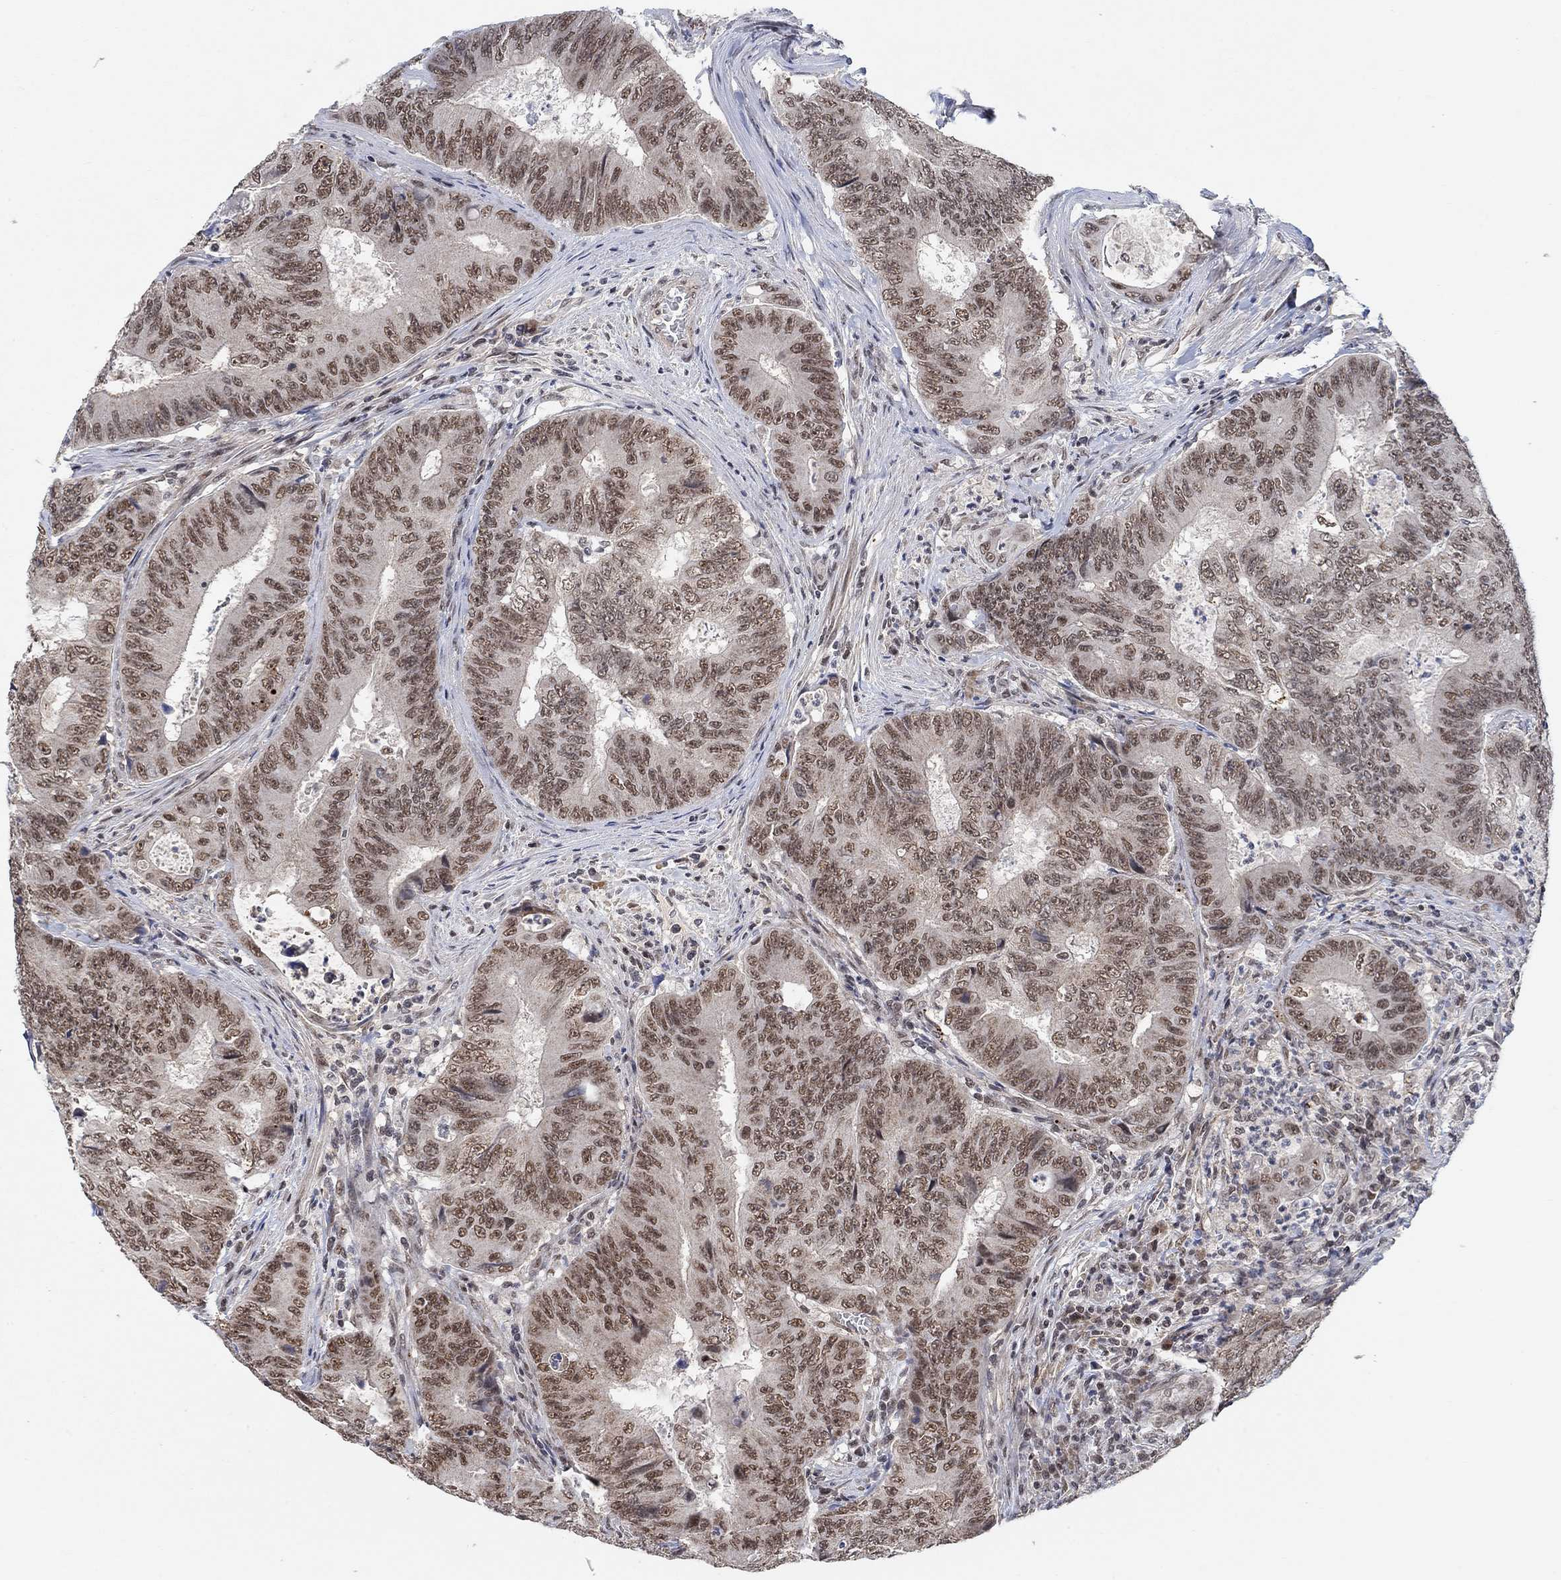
{"staining": {"intensity": "moderate", "quantity": ">75%", "location": "nuclear"}, "tissue": "colorectal cancer", "cell_type": "Tumor cells", "image_type": "cancer", "snomed": [{"axis": "morphology", "description": "Adenocarcinoma, NOS"}, {"axis": "topography", "description": "Colon"}], "caption": "Approximately >75% of tumor cells in colorectal adenocarcinoma show moderate nuclear protein staining as visualized by brown immunohistochemical staining.", "gene": "THAP8", "patient": {"sex": "female", "age": 48}}